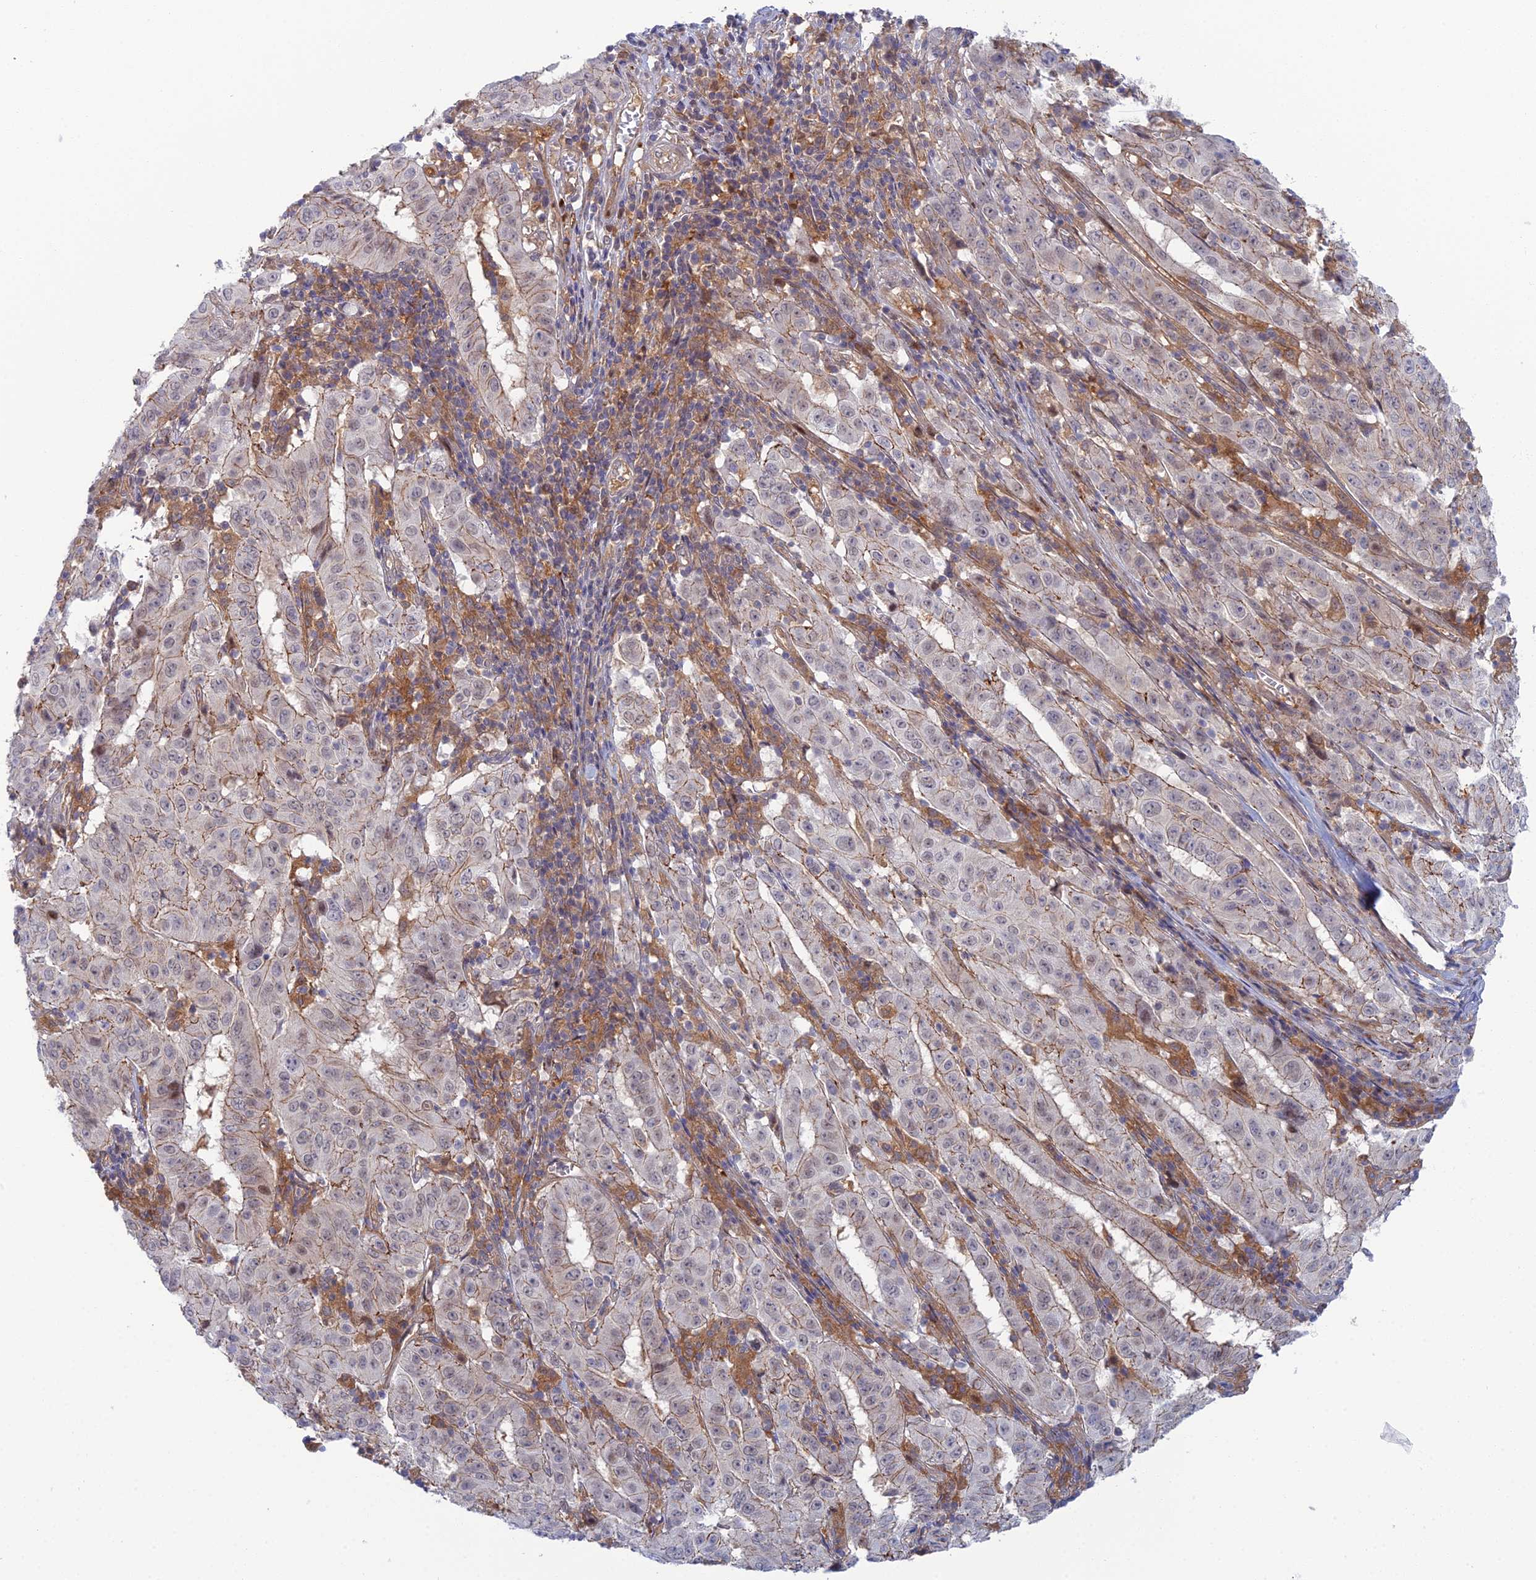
{"staining": {"intensity": "weak", "quantity": "25%-75%", "location": "cytoplasmic/membranous"}, "tissue": "pancreatic cancer", "cell_type": "Tumor cells", "image_type": "cancer", "snomed": [{"axis": "morphology", "description": "Adenocarcinoma, NOS"}, {"axis": "topography", "description": "Pancreas"}], "caption": "DAB immunohistochemical staining of human pancreatic cancer (adenocarcinoma) exhibits weak cytoplasmic/membranous protein positivity in about 25%-75% of tumor cells.", "gene": "ABHD1", "patient": {"sex": "male", "age": 63}}